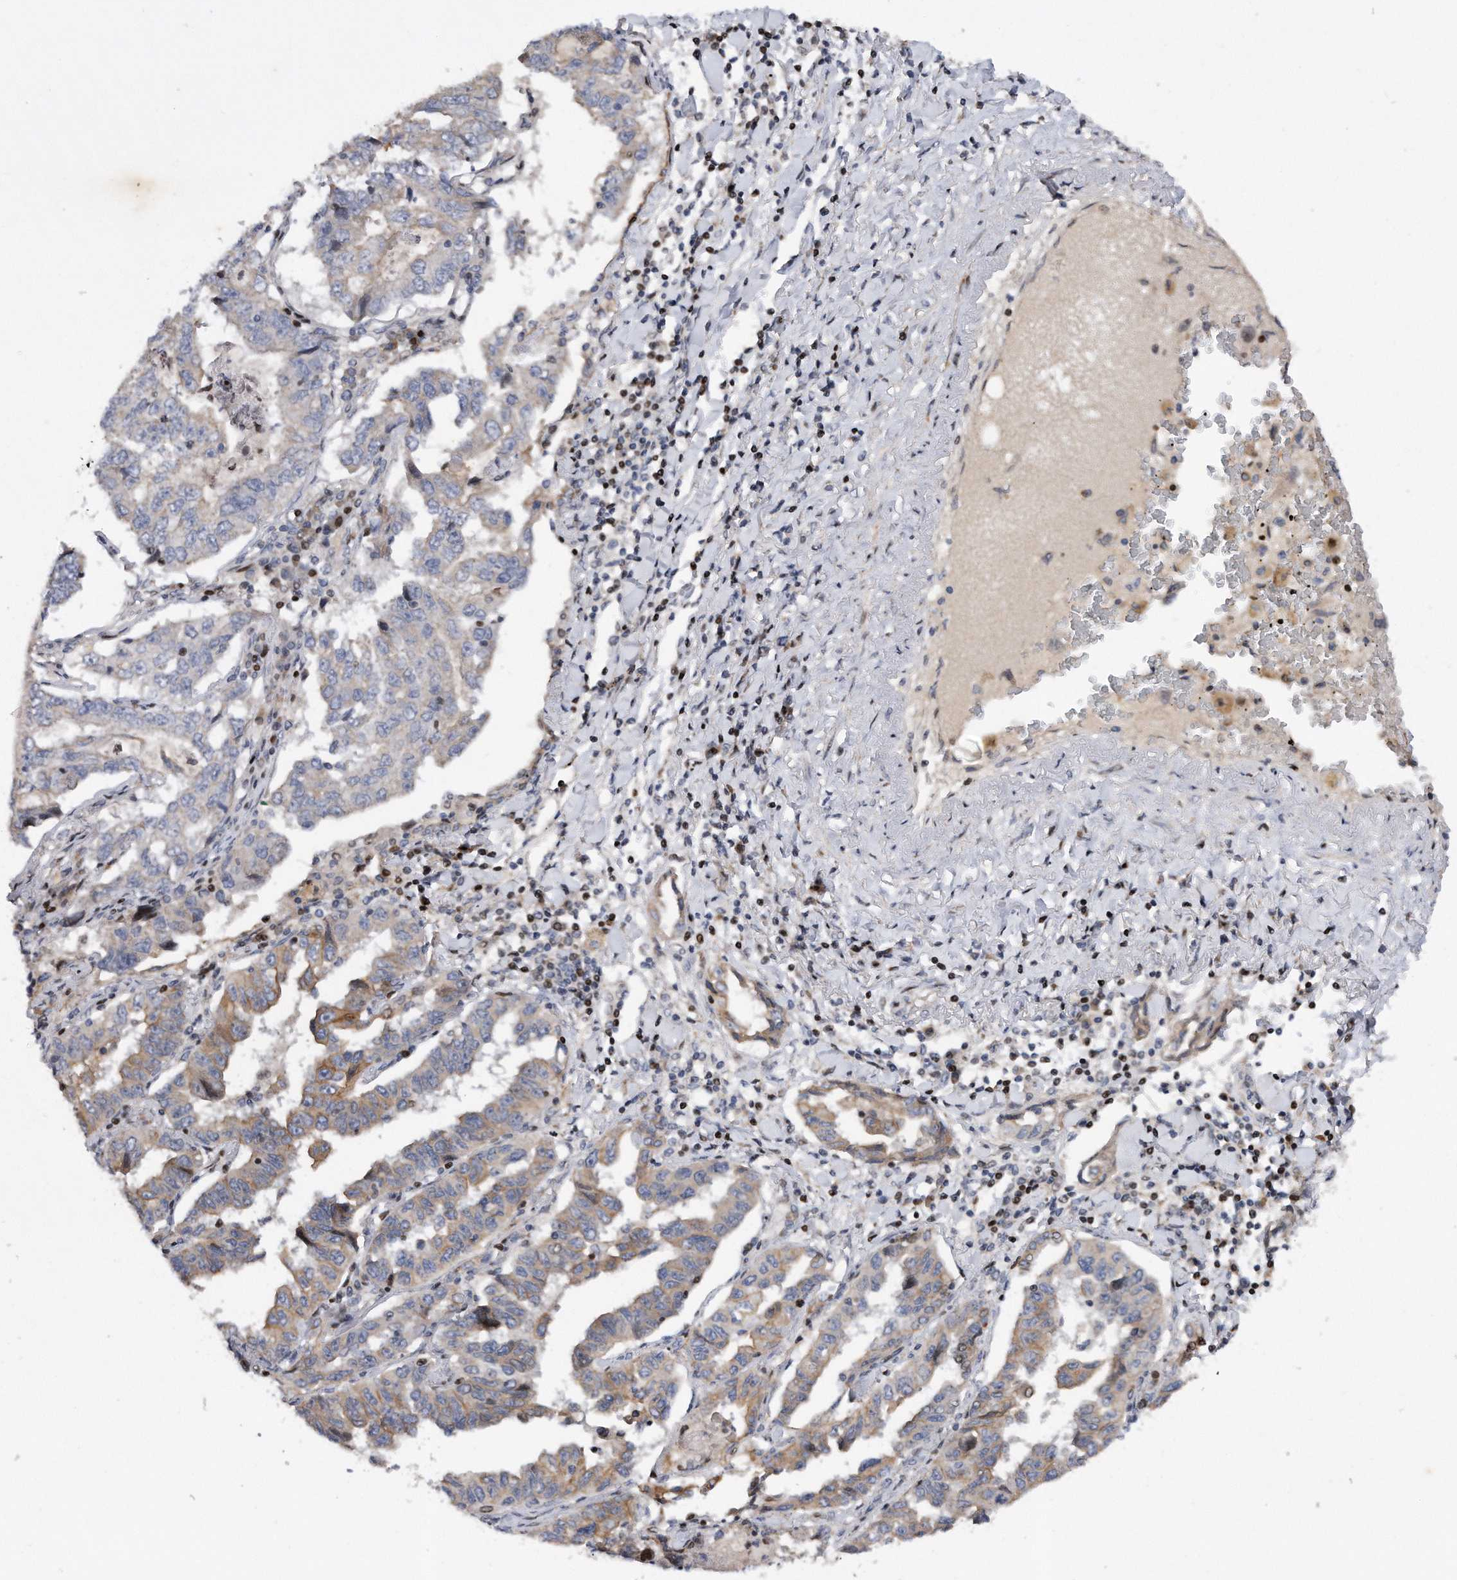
{"staining": {"intensity": "weak", "quantity": "<25%", "location": "cytoplasmic/membranous"}, "tissue": "lung cancer", "cell_type": "Tumor cells", "image_type": "cancer", "snomed": [{"axis": "morphology", "description": "Adenocarcinoma, NOS"}, {"axis": "topography", "description": "Lung"}], "caption": "Immunohistochemistry of lung cancer exhibits no positivity in tumor cells.", "gene": "CDH12", "patient": {"sex": "female", "age": 51}}